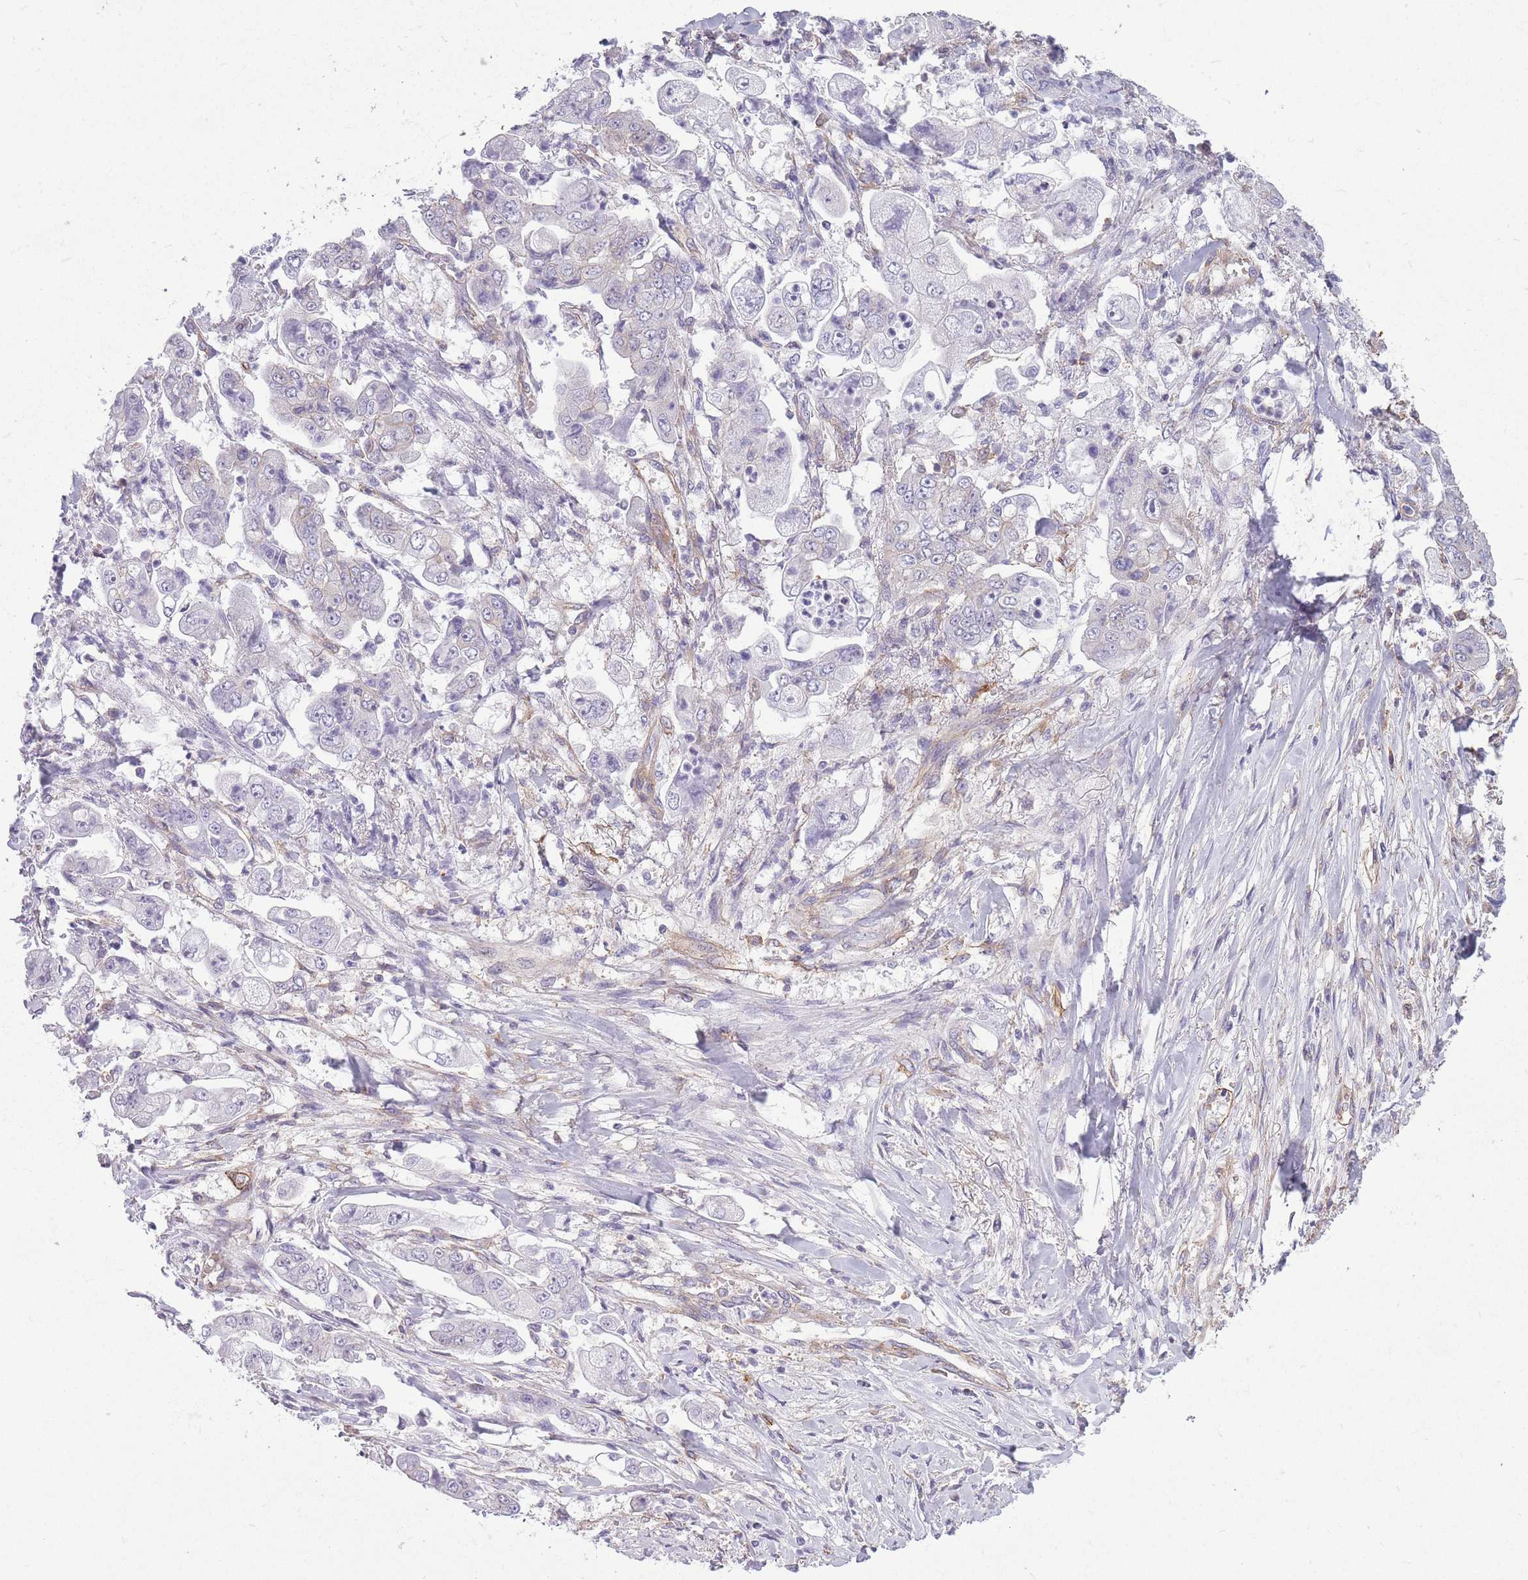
{"staining": {"intensity": "moderate", "quantity": "25%-75%", "location": "cytoplasmic/membranous"}, "tissue": "stomach cancer", "cell_type": "Tumor cells", "image_type": "cancer", "snomed": [{"axis": "morphology", "description": "Adenocarcinoma, NOS"}, {"axis": "topography", "description": "Stomach"}], "caption": "Adenocarcinoma (stomach) stained with DAB immunohistochemistry (IHC) demonstrates medium levels of moderate cytoplasmic/membranous positivity in approximately 25%-75% of tumor cells. (DAB (3,3'-diaminobenzidine) IHC with brightfield microscopy, high magnification).", "gene": "ADD1", "patient": {"sex": "male", "age": 62}}